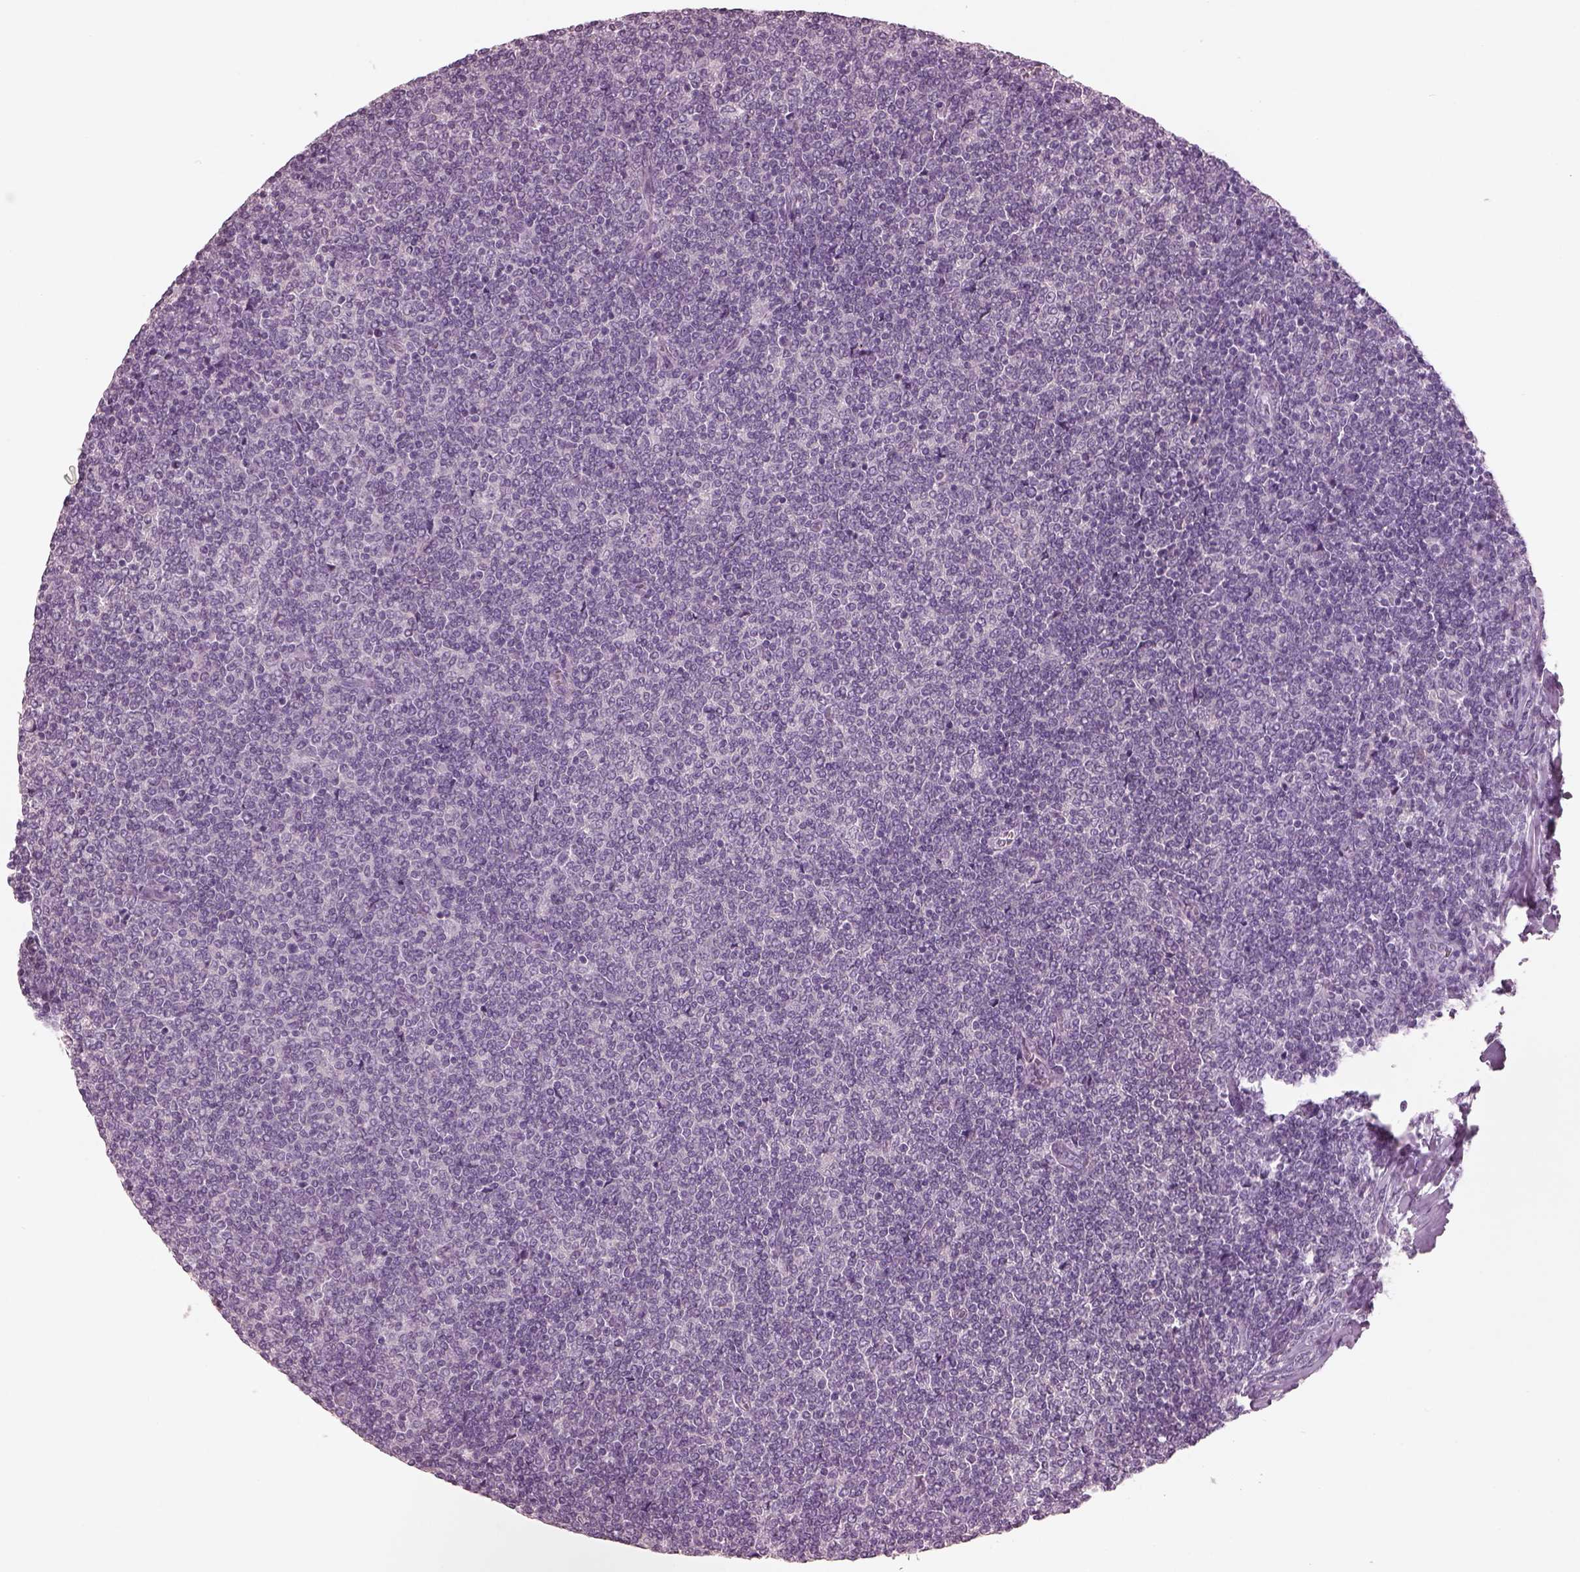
{"staining": {"intensity": "negative", "quantity": "none", "location": "none"}, "tissue": "lymphoma", "cell_type": "Tumor cells", "image_type": "cancer", "snomed": [{"axis": "morphology", "description": "Malignant lymphoma, non-Hodgkin's type, Low grade"}, {"axis": "topography", "description": "Lymph node"}], "caption": "Immunohistochemistry (IHC) micrograph of human low-grade malignant lymphoma, non-Hodgkin's type stained for a protein (brown), which reveals no staining in tumor cells.", "gene": "PACRG", "patient": {"sex": "male", "age": 52}}